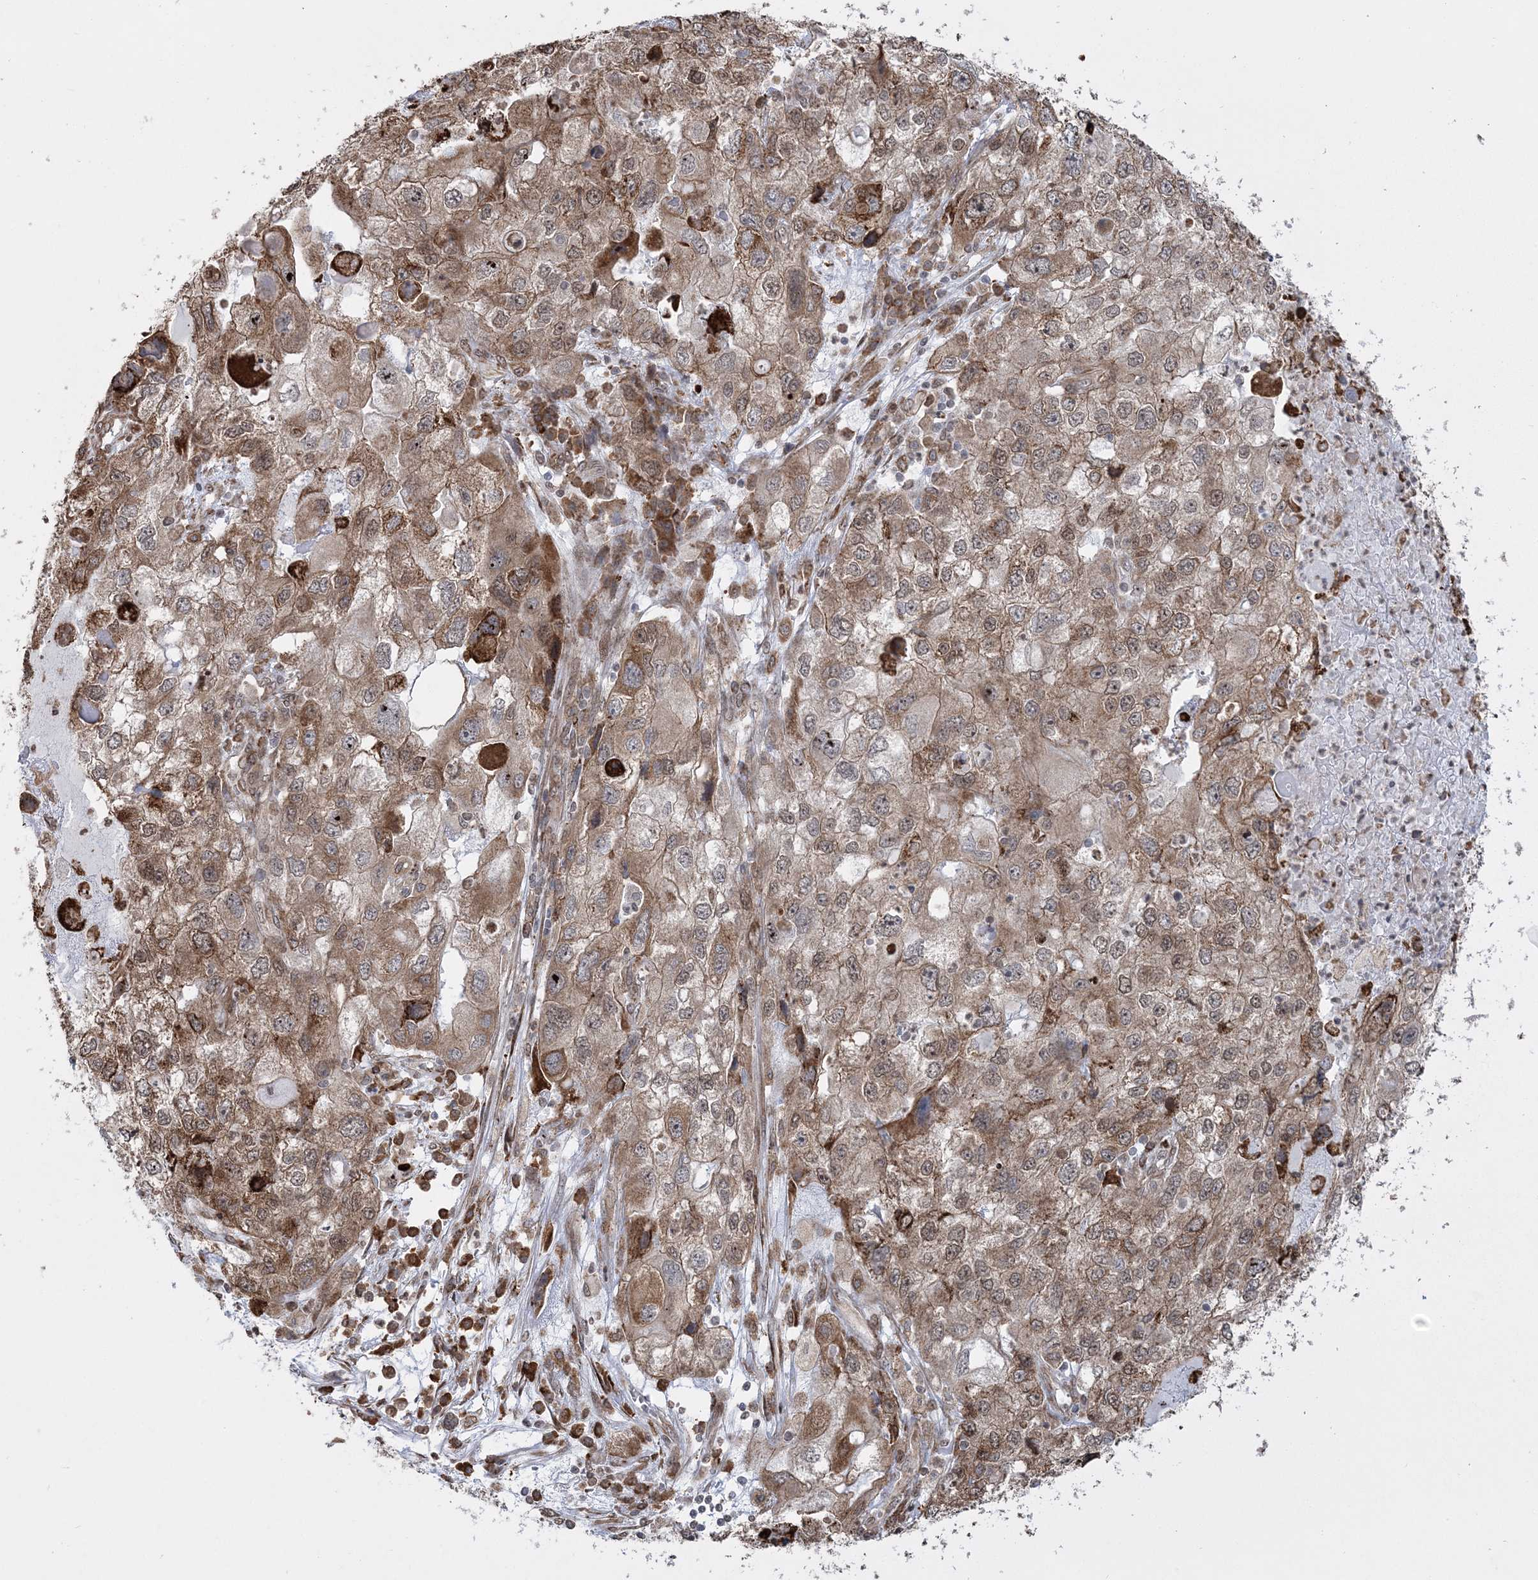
{"staining": {"intensity": "moderate", "quantity": ">75%", "location": "cytoplasmic/membranous"}, "tissue": "endometrial cancer", "cell_type": "Tumor cells", "image_type": "cancer", "snomed": [{"axis": "morphology", "description": "Adenocarcinoma, NOS"}, {"axis": "topography", "description": "Endometrium"}], "caption": "Human endometrial cancer (adenocarcinoma) stained for a protein (brown) exhibits moderate cytoplasmic/membranous positive expression in about >75% of tumor cells.", "gene": "EFCAB12", "patient": {"sex": "female", "age": 49}}